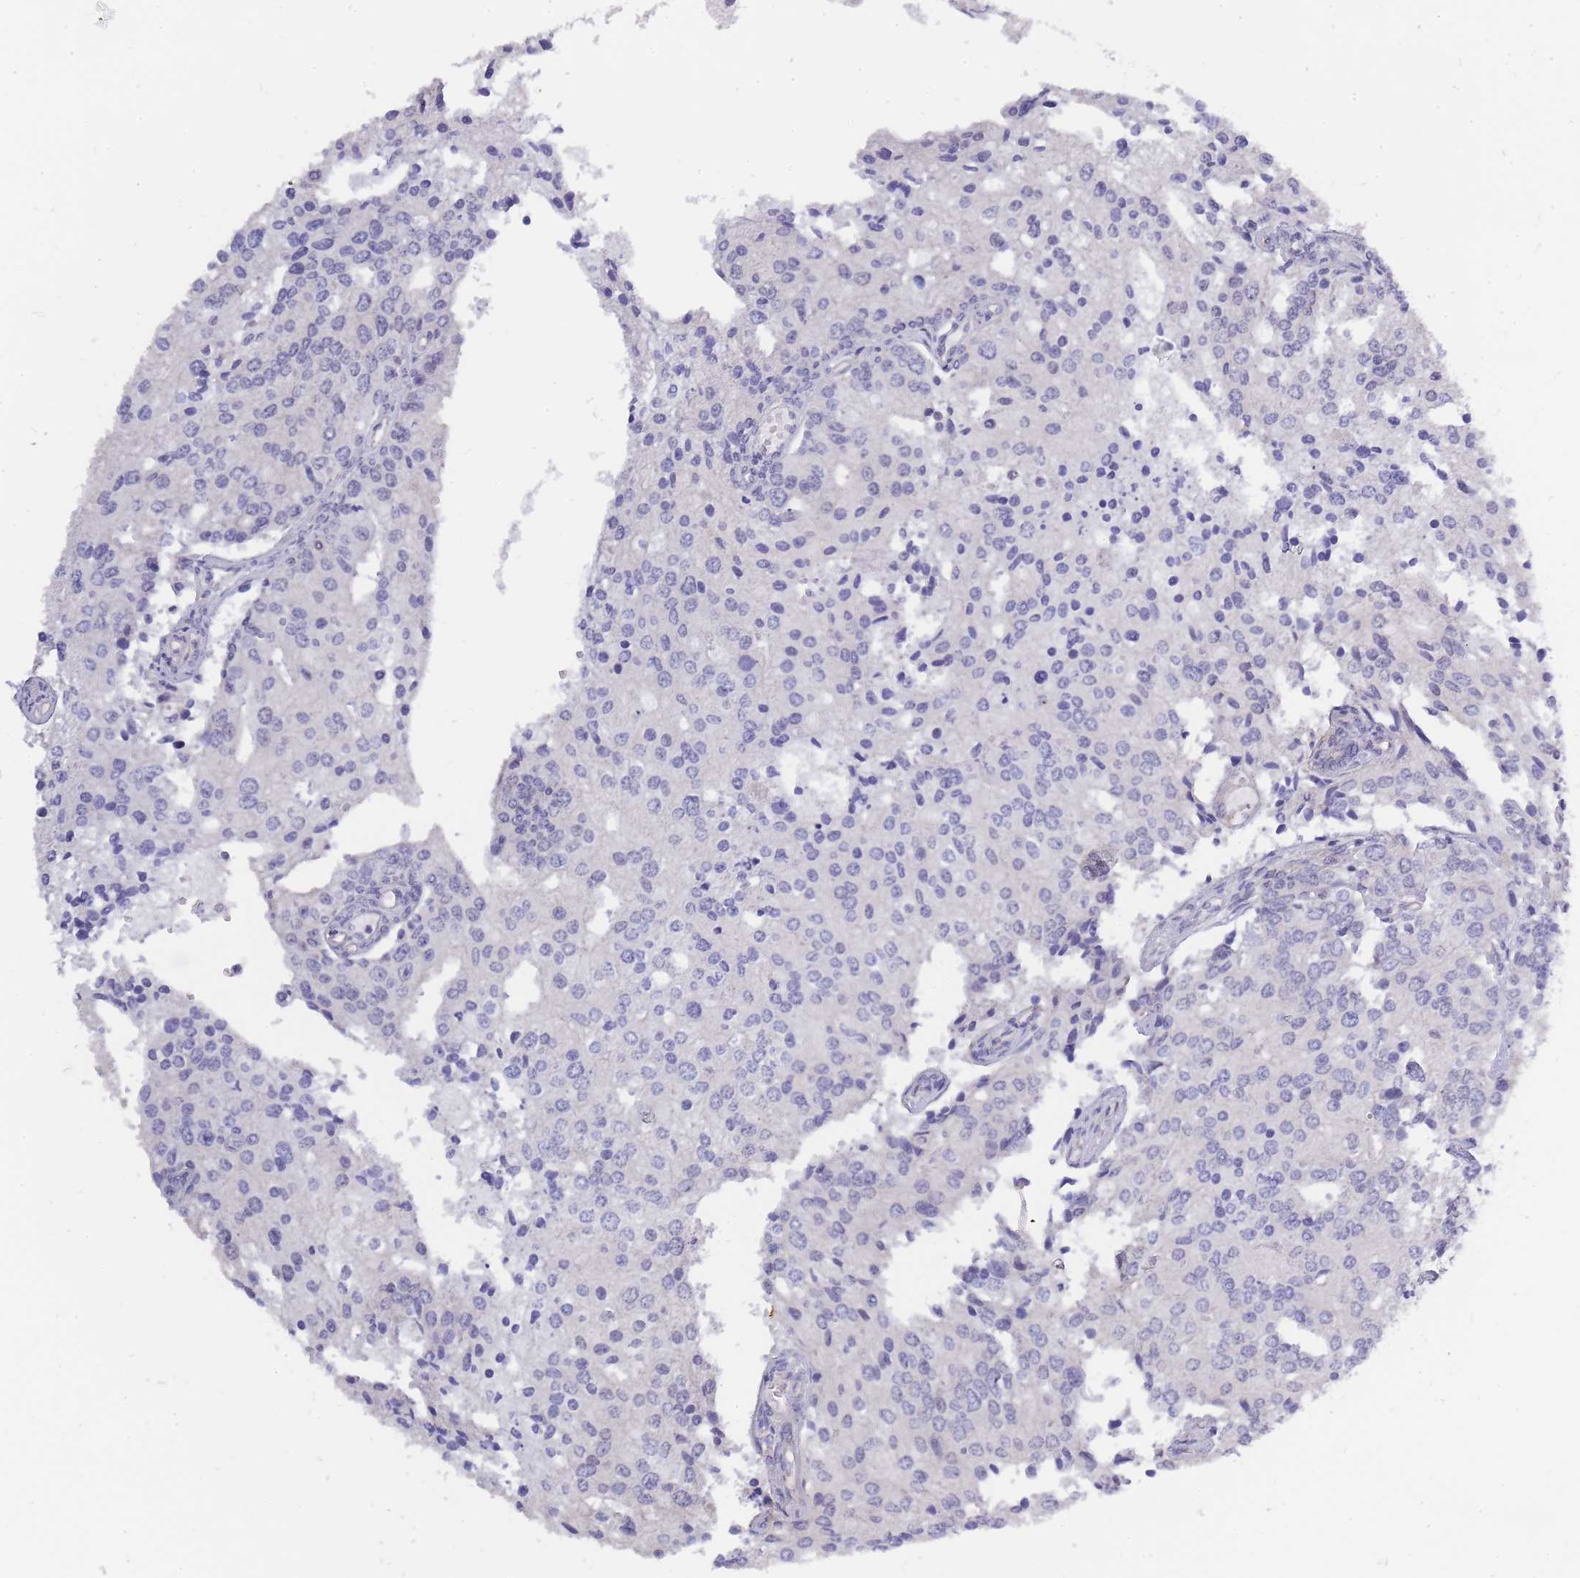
{"staining": {"intensity": "negative", "quantity": "none", "location": "none"}, "tissue": "prostate cancer", "cell_type": "Tumor cells", "image_type": "cancer", "snomed": [{"axis": "morphology", "description": "Adenocarcinoma, High grade"}, {"axis": "topography", "description": "Prostate"}], "caption": "The photomicrograph reveals no significant positivity in tumor cells of prostate high-grade adenocarcinoma.", "gene": "C19orf25", "patient": {"sex": "male", "age": 62}}